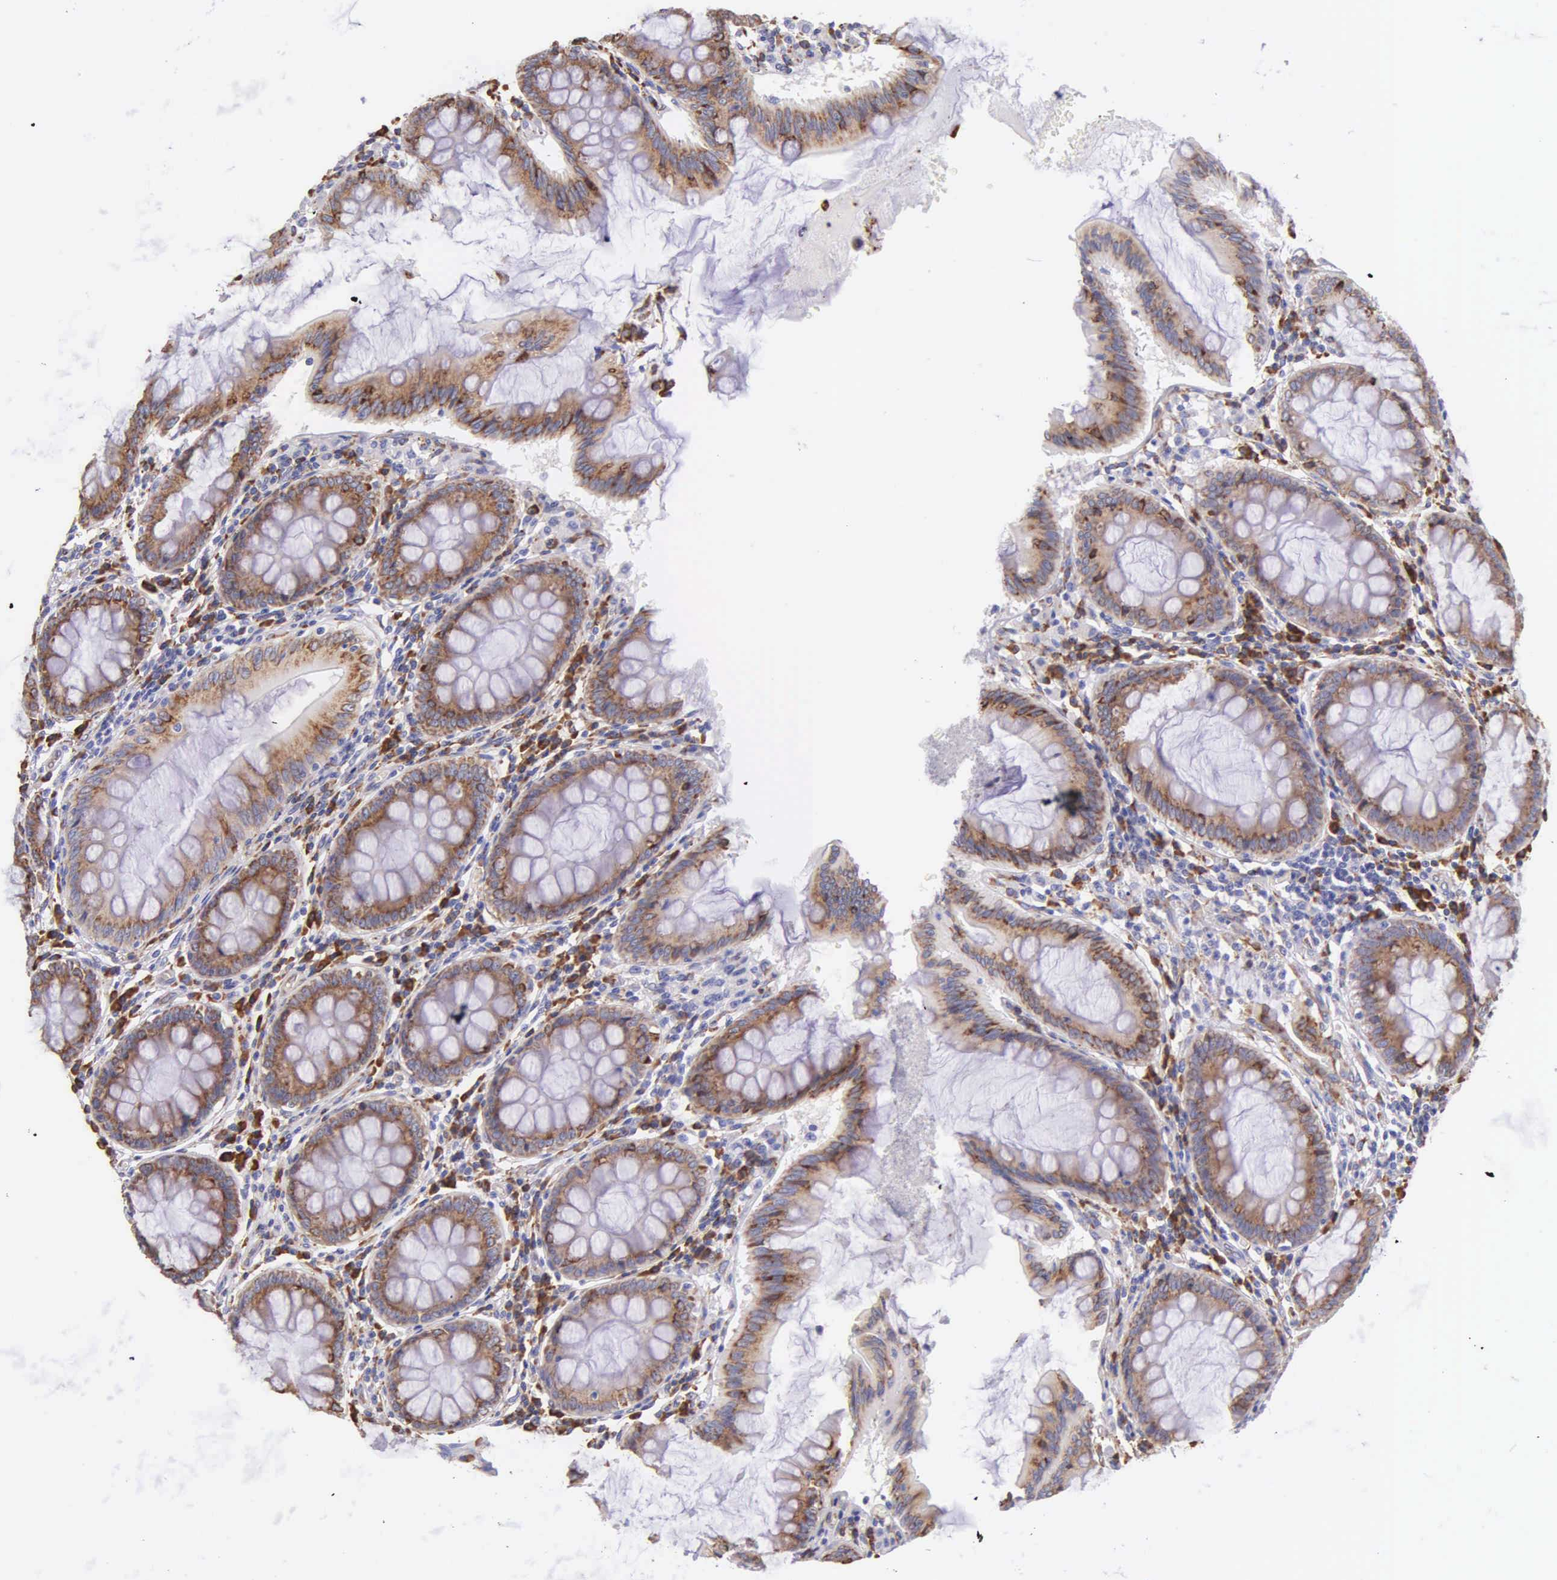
{"staining": {"intensity": "moderate", "quantity": ">75%", "location": "cytoplasmic/membranous"}, "tissue": "colon", "cell_type": "Endothelial cells", "image_type": "normal", "snomed": [{"axis": "morphology", "description": "Normal tissue, NOS"}, {"axis": "topography", "description": "Colon"}], "caption": "Immunohistochemistry image of unremarkable colon stained for a protein (brown), which shows medium levels of moderate cytoplasmic/membranous staining in approximately >75% of endothelial cells.", "gene": "CKAP4", "patient": {"sex": "male", "age": 62}}